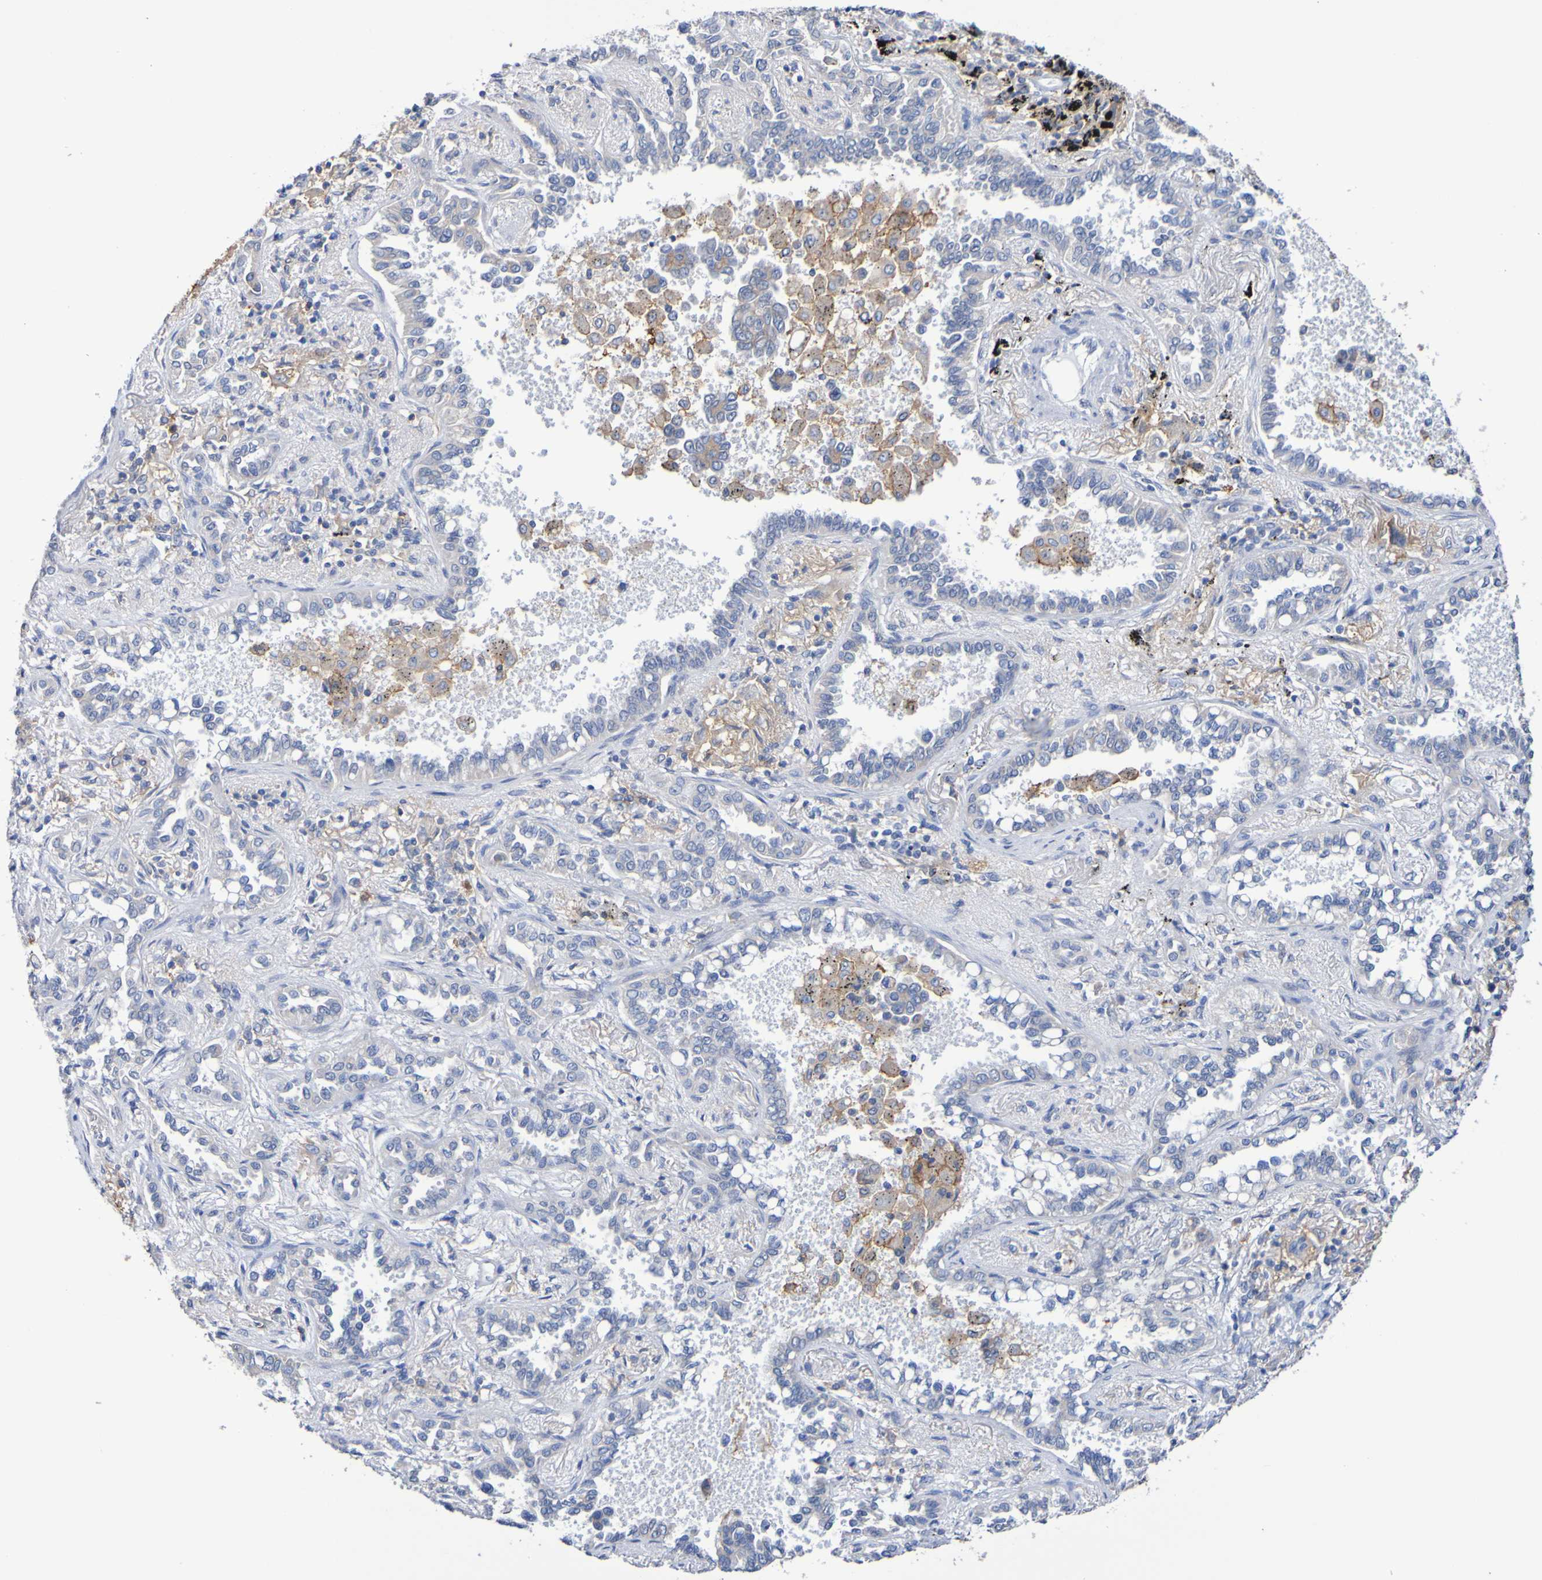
{"staining": {"intensity": "negative", "quantity": "none", "location": "none"}, "tissue": "lung cancer", "cell_type": "Tumor cells", "image_type": "cancer", "snomed": [{"axis": "morphology", "description": "Normal tissue, NOS"}, {"axis": "morphology", "description": "Adenocarcinoma, NOS"}, {"axis": "topography", "description": "Lung"}], "caption": "Immunohistochemical staining of human lung adenocarcinoma reveals no significant staining in tumor cells. The staining is performed using DAB brown chromogen with nuclei counter-stained in using hematoxylin.", "gene": "SLC3A2", "patient": {"sex": "male", "age": 59}}